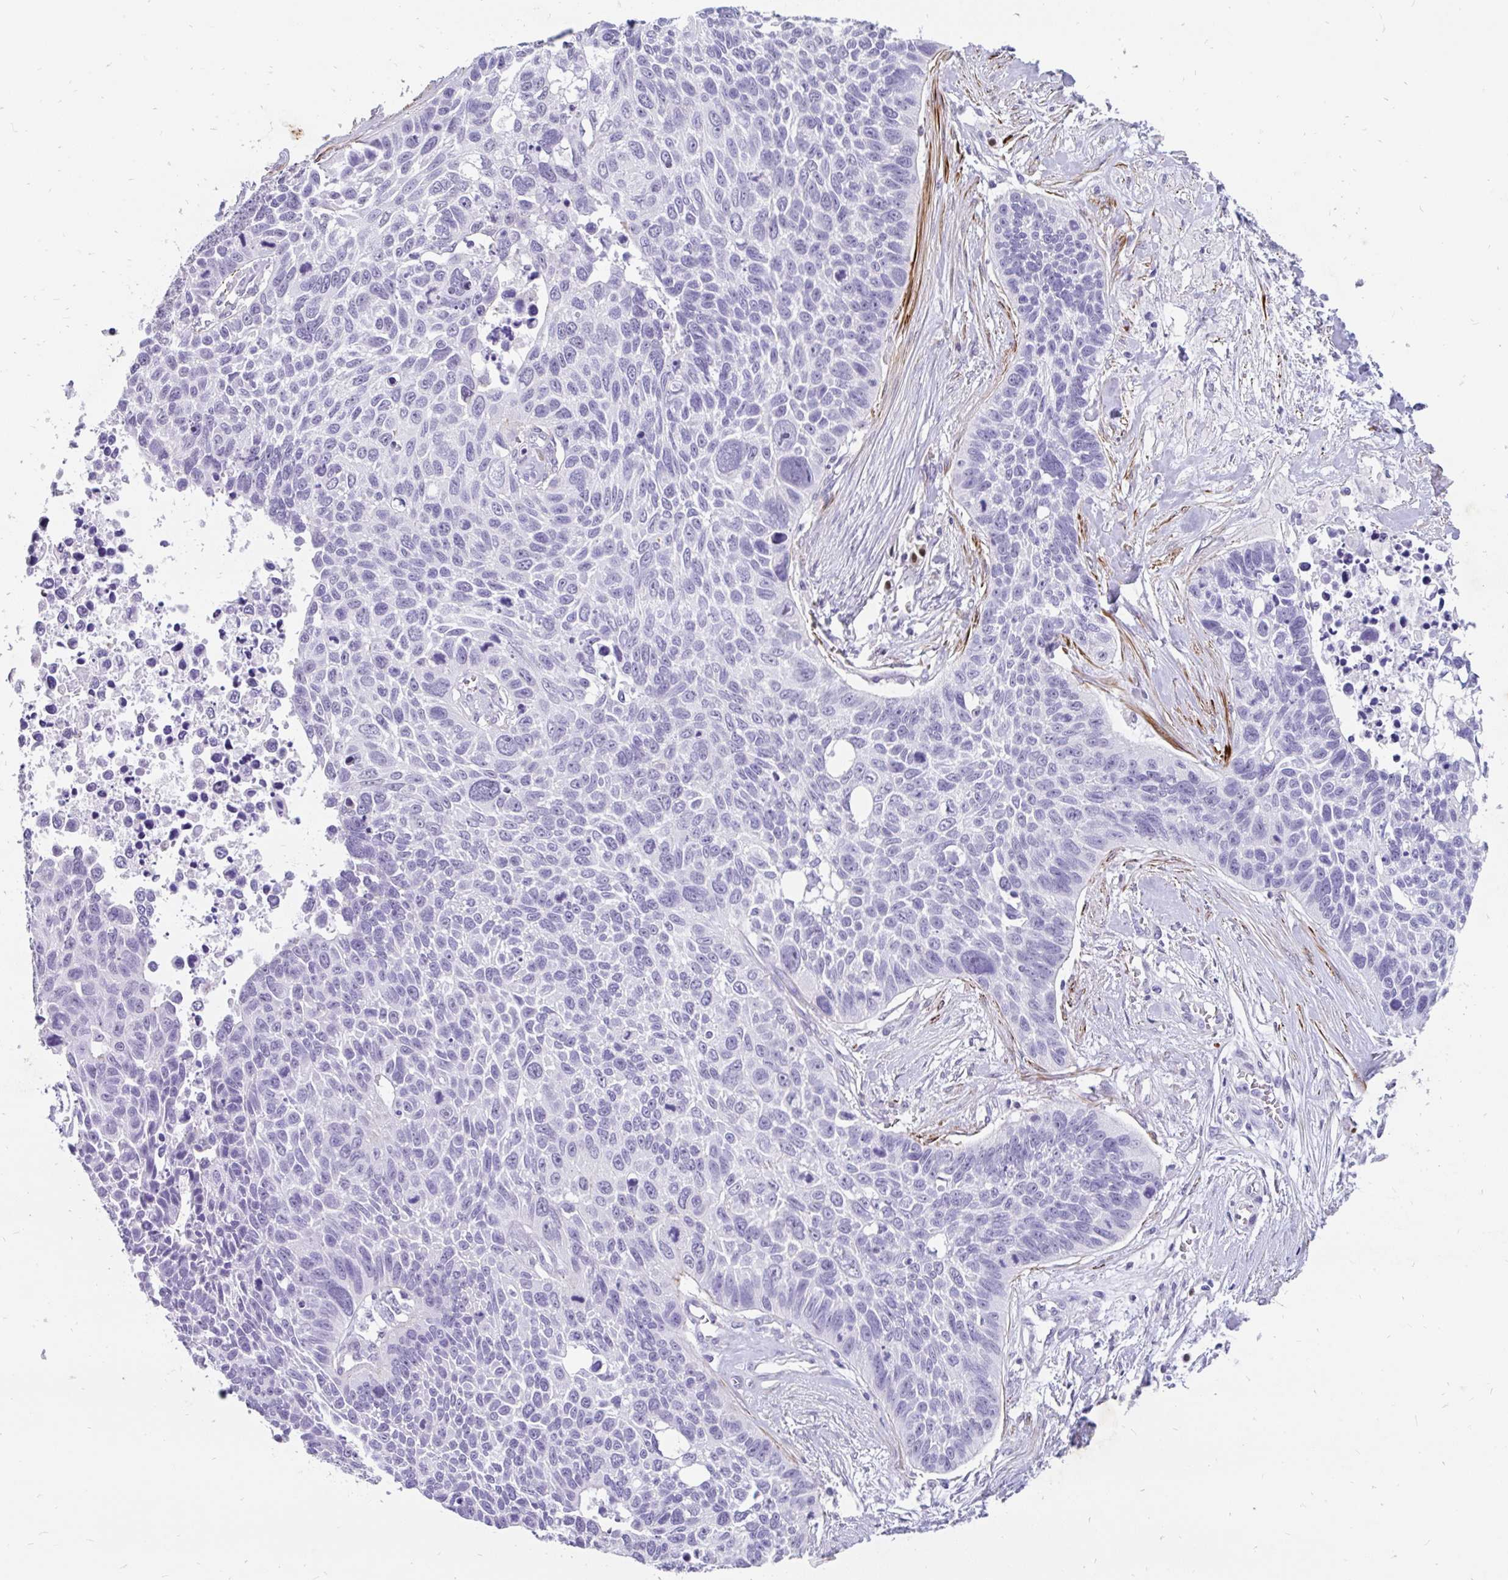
{"staining": {"intensity": "negative", "quantity": "none", "location": "none"}, "tissue": "lung cancer", "cell_type": "Tumor cells", "image_type": "cancer", "snomed": [{"axis": "morphology", "description": "Squamous cell carcinoma, NOS"}, {"axis": "topography", "description": "Lung"}], "caption": "High magnification brightfield microscopy of lung cancer stained with DAB (3,3'-diaminobenzidine) (brown) and counterstained with hematoxylin (blue): tumor cells show no significant staining.", "gene": "EML5", "patient": {"sex": "male", "age": 62}}